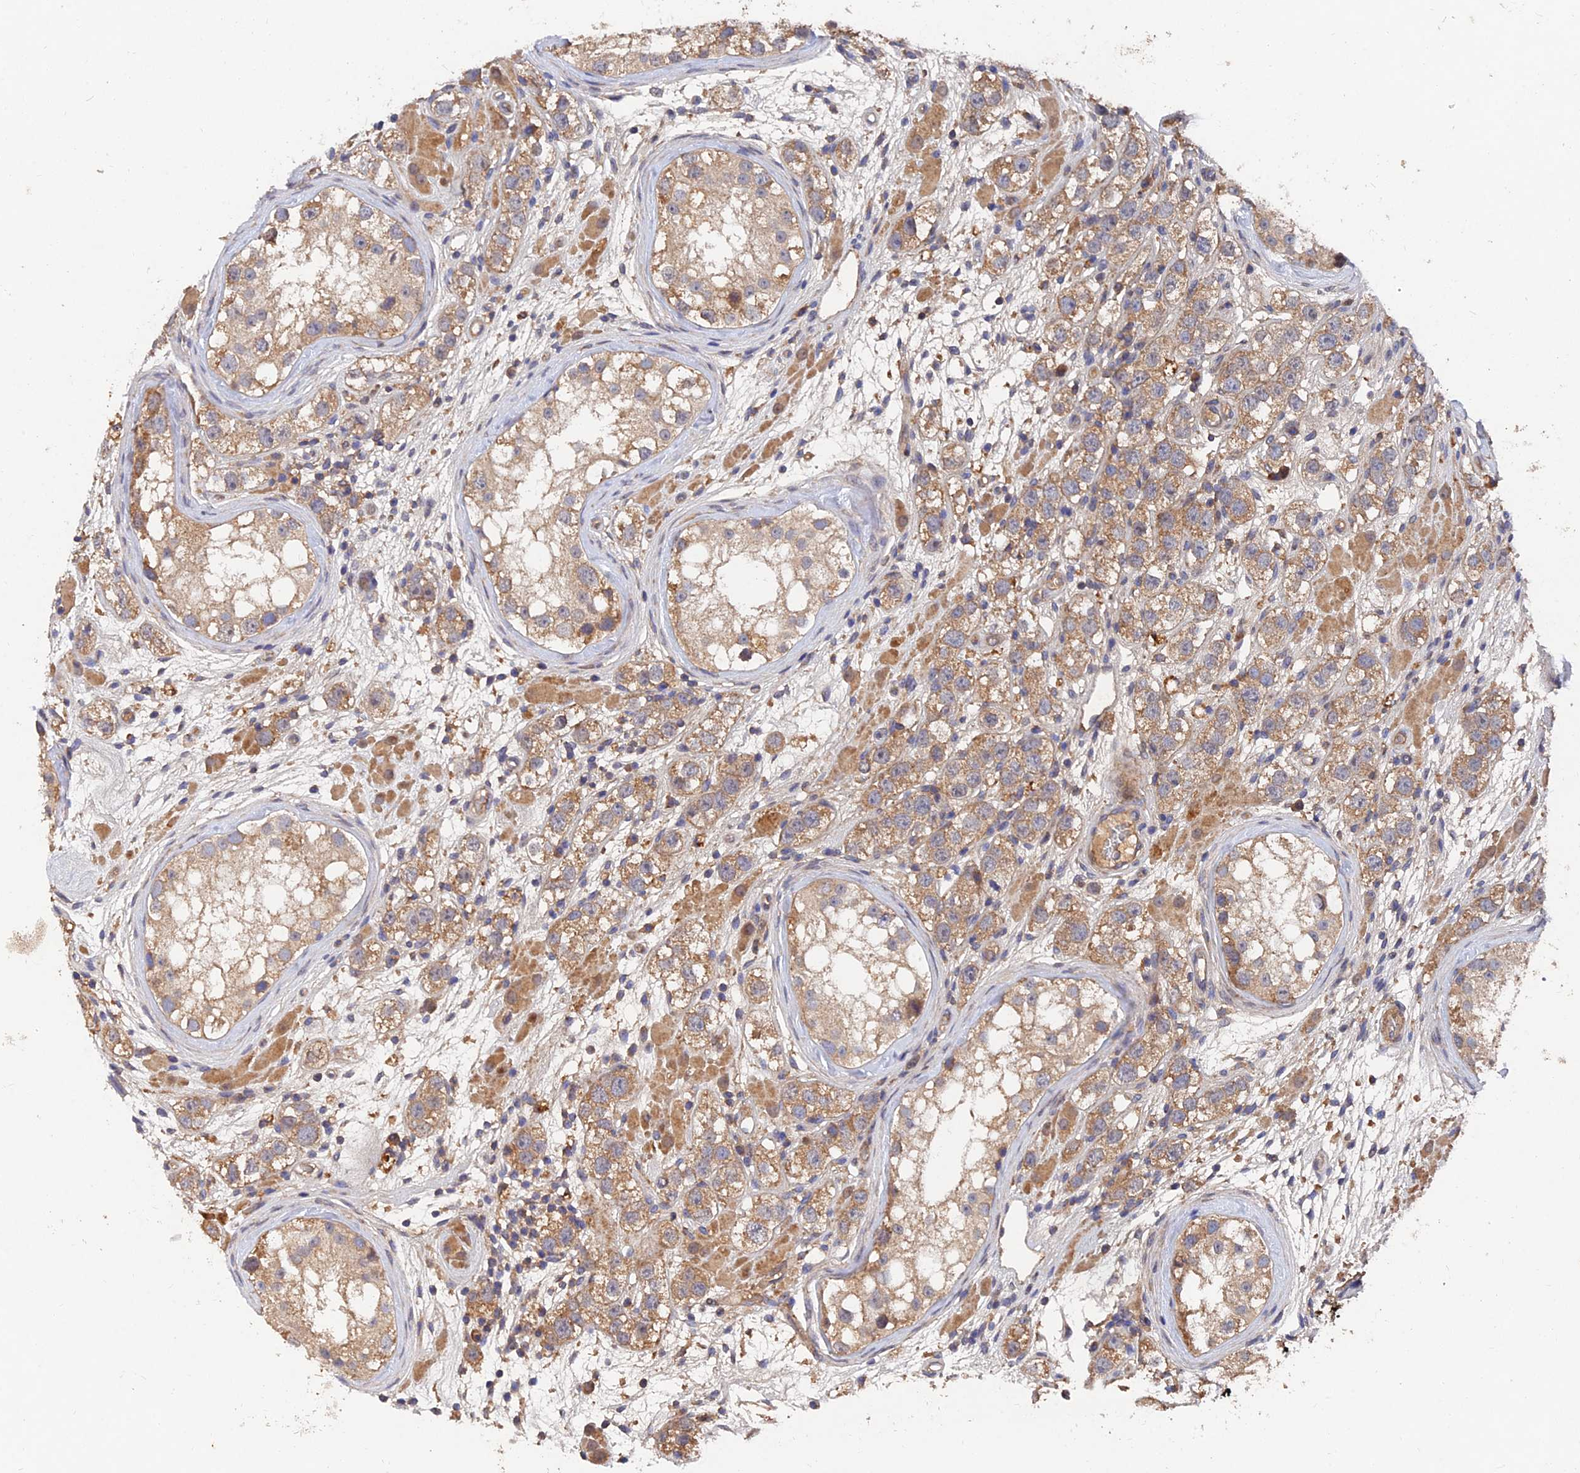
{"staining": {"intensity": "moderate", "quantity": ">75%", "location": "cytoplasmic/membranous"}, "tissue": "testis cancer", "cell_type": "Tumor cells", "image_type": "cancer", "snomed": [{"axis": "morphology", "description": "Seminoma, NOS"}, {"axis": "topography", "description": "Testis"}], "caption": "This is an image of IHC staining of testis seminoma, which shows moderate expression in the cytoplasmic/membranous of tumor cells.", "gene": "SLC38A11", "patient": {"sex": "male", "age": 28}}